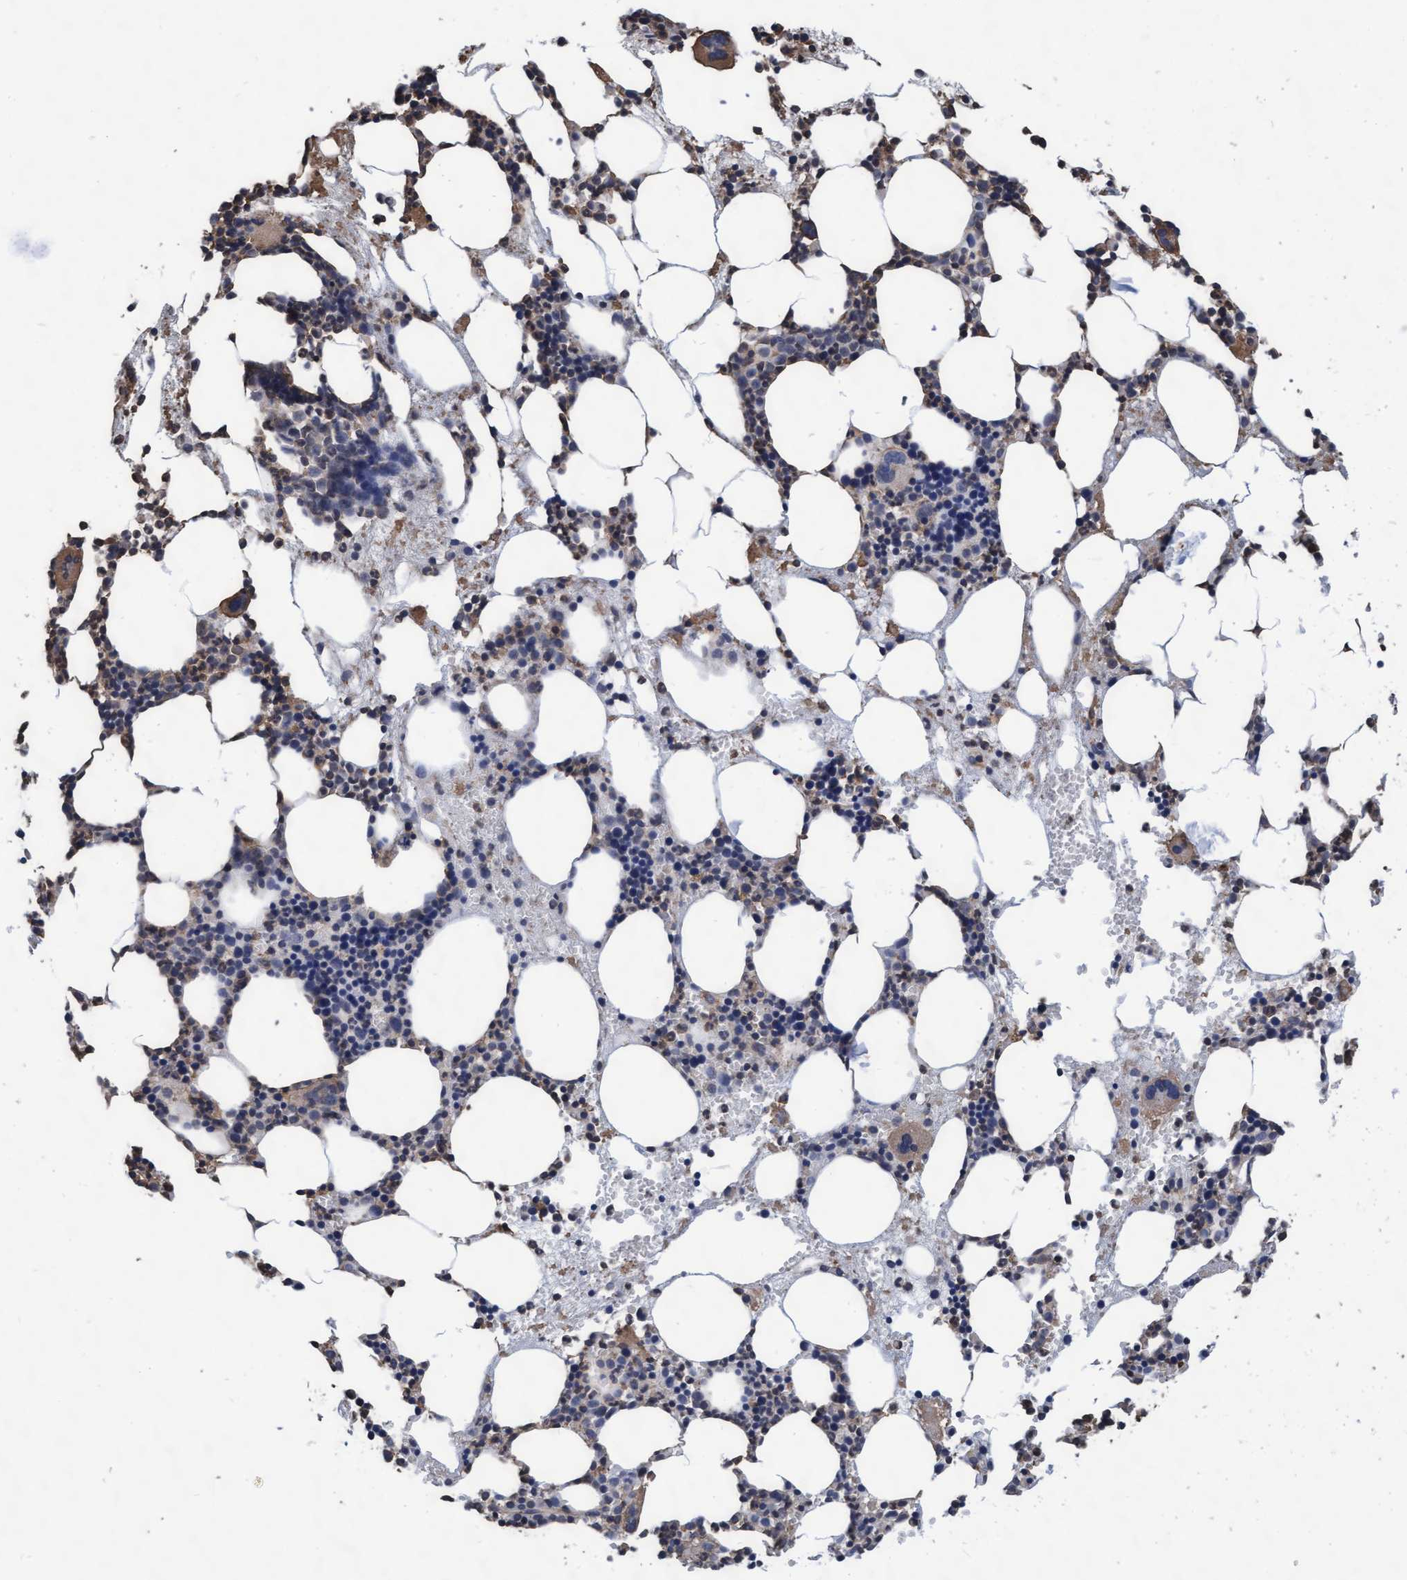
{"staining": {"intensity": "moderate", "quantity": "25%-75%", "location": "cytoplasmic/membranous"}, "tissue": "bone marrow", "cell_type": "Hematopoietic cells", "image_type": "normal", "snomed": [{"axis": "morphology", "description": "Normal tissue, NOS"}, {"axis": "morphology", "description": "Inflammation, NOS"}, {"axis": "topography", "description": "Bone marrow"}], "caption": "This image displays benign bone marrow stained with immunohistochemistry to label a protein in brown. The cytoplasmic/membranous of hematopoietic cells show moderate positivity for the protein. Nuclei are counter-stained blue.", "gene": "GRHPR", "patient": {"sex": "female", "age": 67}}